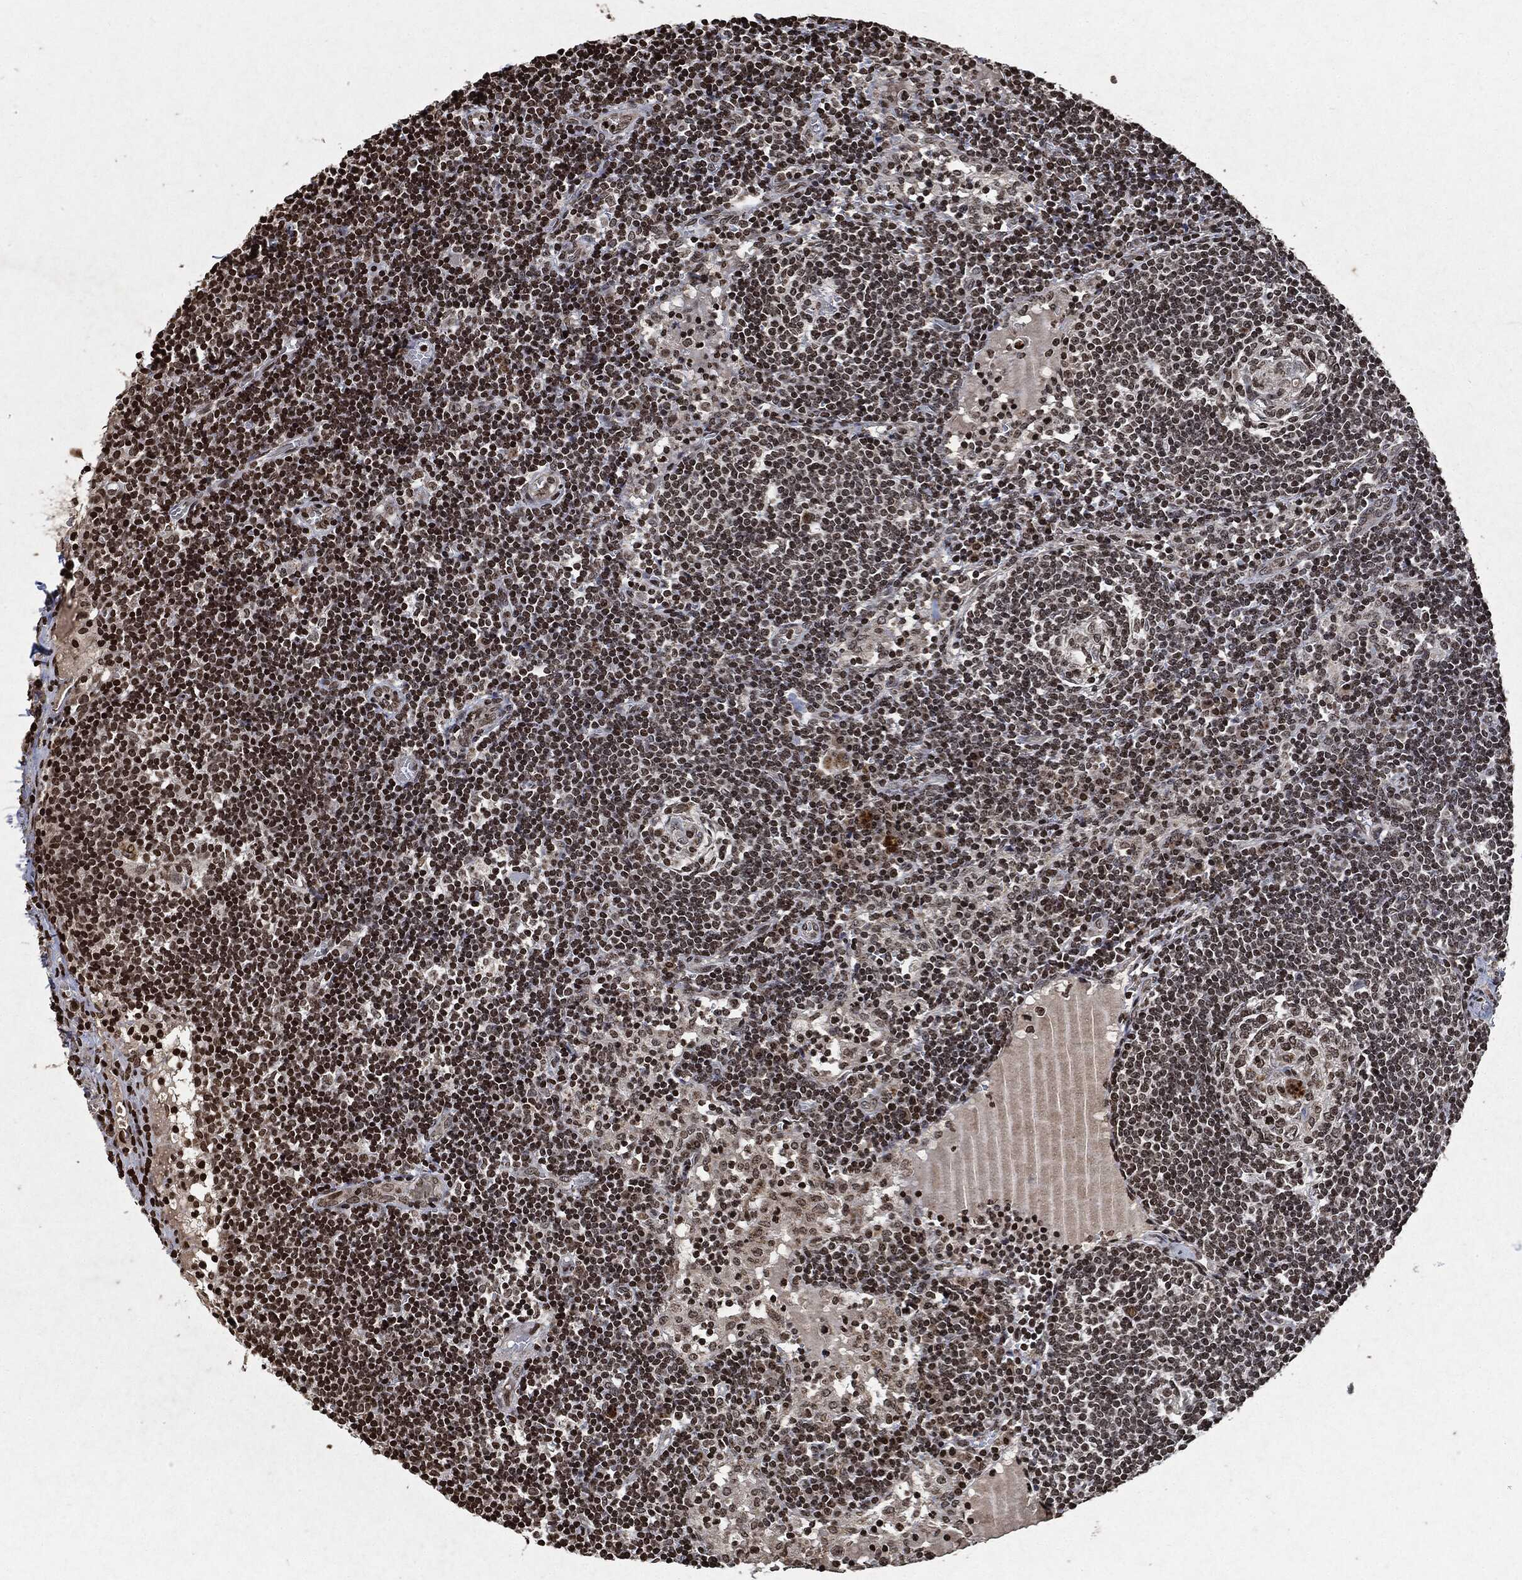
{"staining": {"intensity": "strong", "quantity": "25%-75%", "location": "nuclear"}, "tissue": "lymph node", "cell_type": "Non-germinal center cells", "image_type": "normal", "snomed": [{"axis": "morphology", "description": "Normal tissue, NOS"}, {"axis": "morphology", "description": "Adenocarcinoma, NOS"}, {"axis": "topography", "description": "Lymph node"}, {"axis": "topography", "description": "Pancreas"}], "caption": "Human lymph node stained with a protein marker displays strong staining in non-germinal center cells.", "gene": "JUN", "patient": {"sex": "female", "age": 58}}